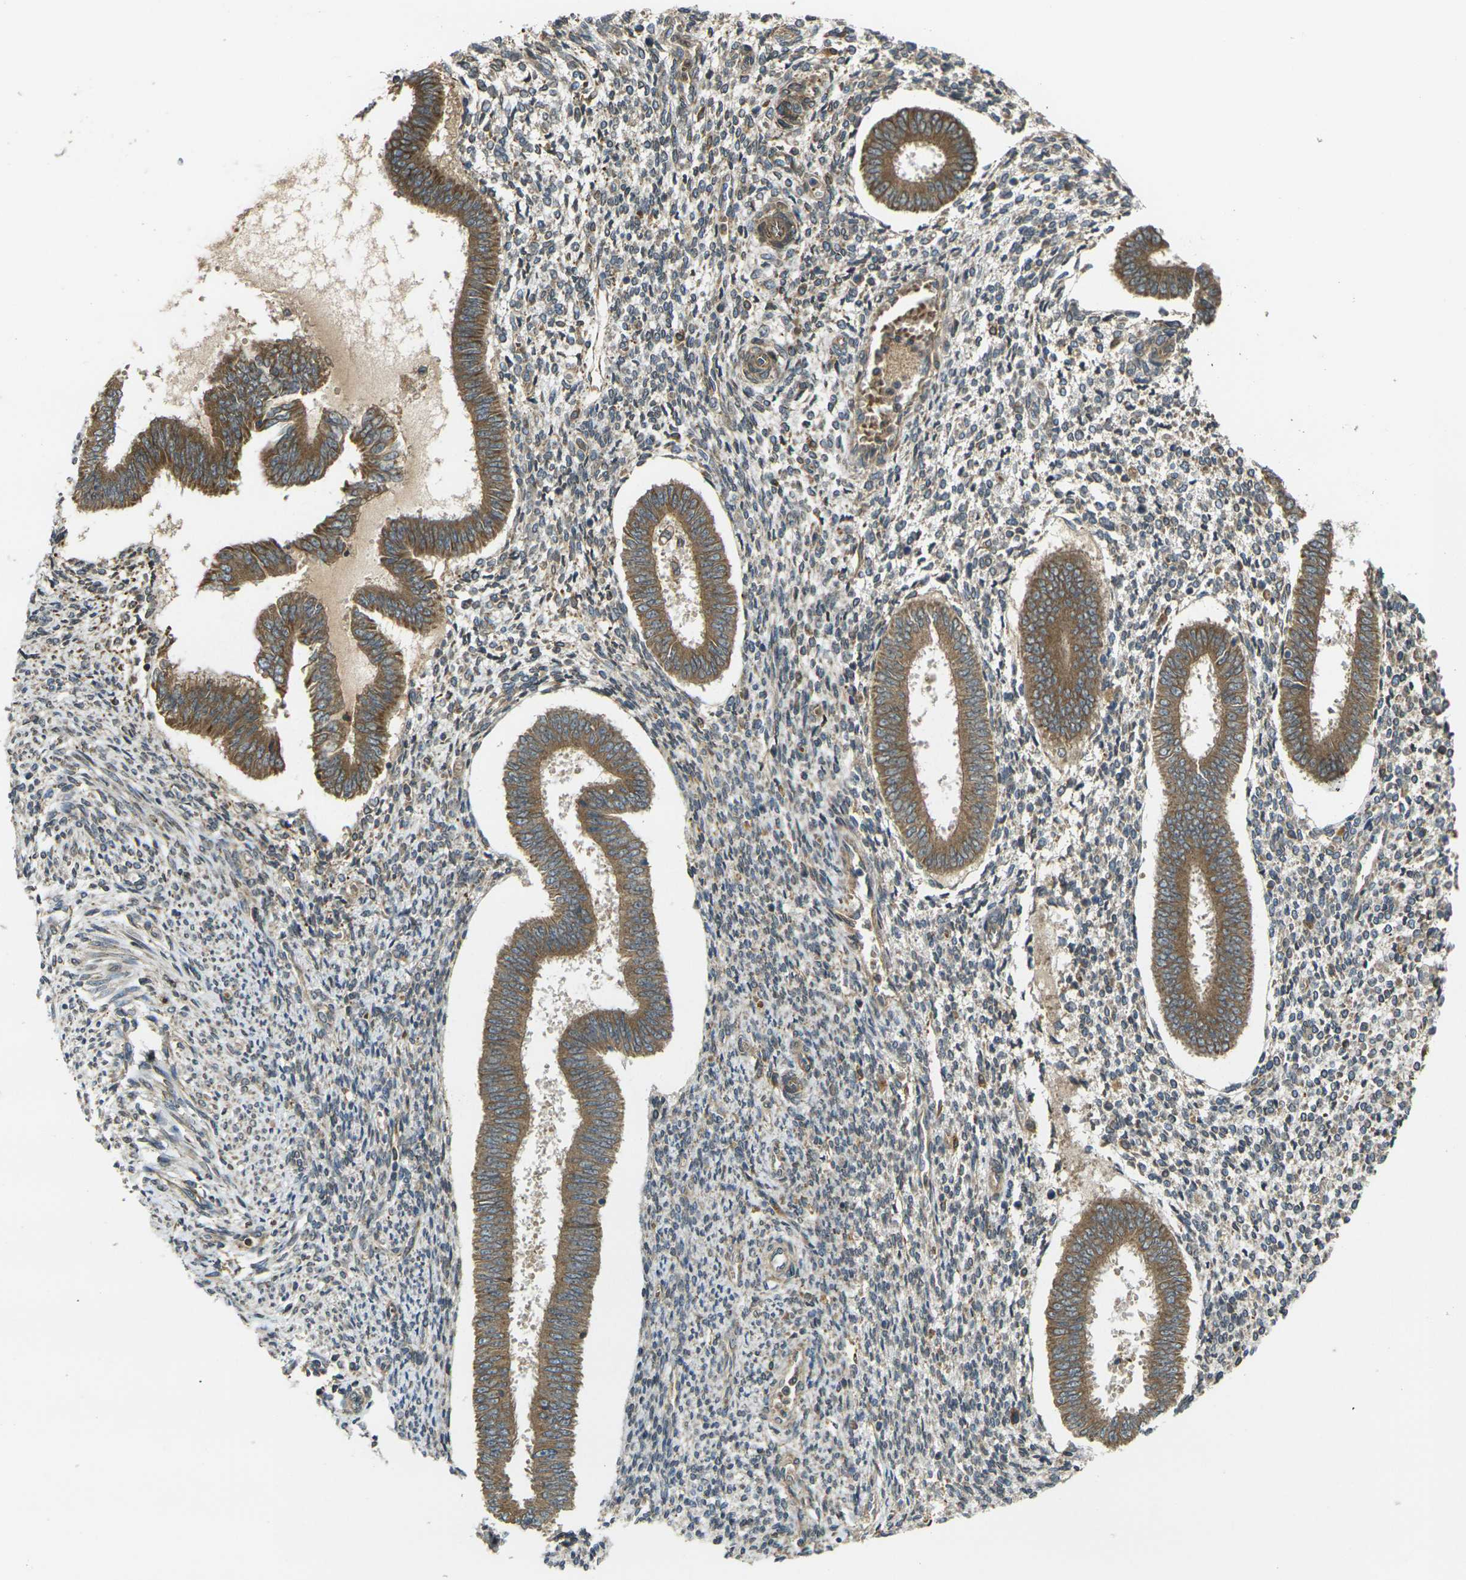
{"staining": {"intensity": "moderate", "quantity": "25%-75%", "location": "cytoplasmic/membranous"}, "tissue": "endometrium", "cell_type": "Cells in endometrial stroma", "image_type": "normal", "snomed": [{"axis": "morphology", "description": "Normal tissue, NOS"}, {"axis": "topography", "description": "Endometrium"}], "caption": "A high-resolution micrograph shows IHC staining of benign endometrium, which demonstrates moderate cytoplasmic/membranous positivity in about 25%-75% of cells in endometrial stroma. The staining was performed using DAB (3,3'-diaminobenzidine) to visualize the protein expression in brown, while the nuclei were stained in blue with hematoxylin (Magnification: 20x).", "gene": "FZD1", "patient": {"sex": "female", "age": 35}}